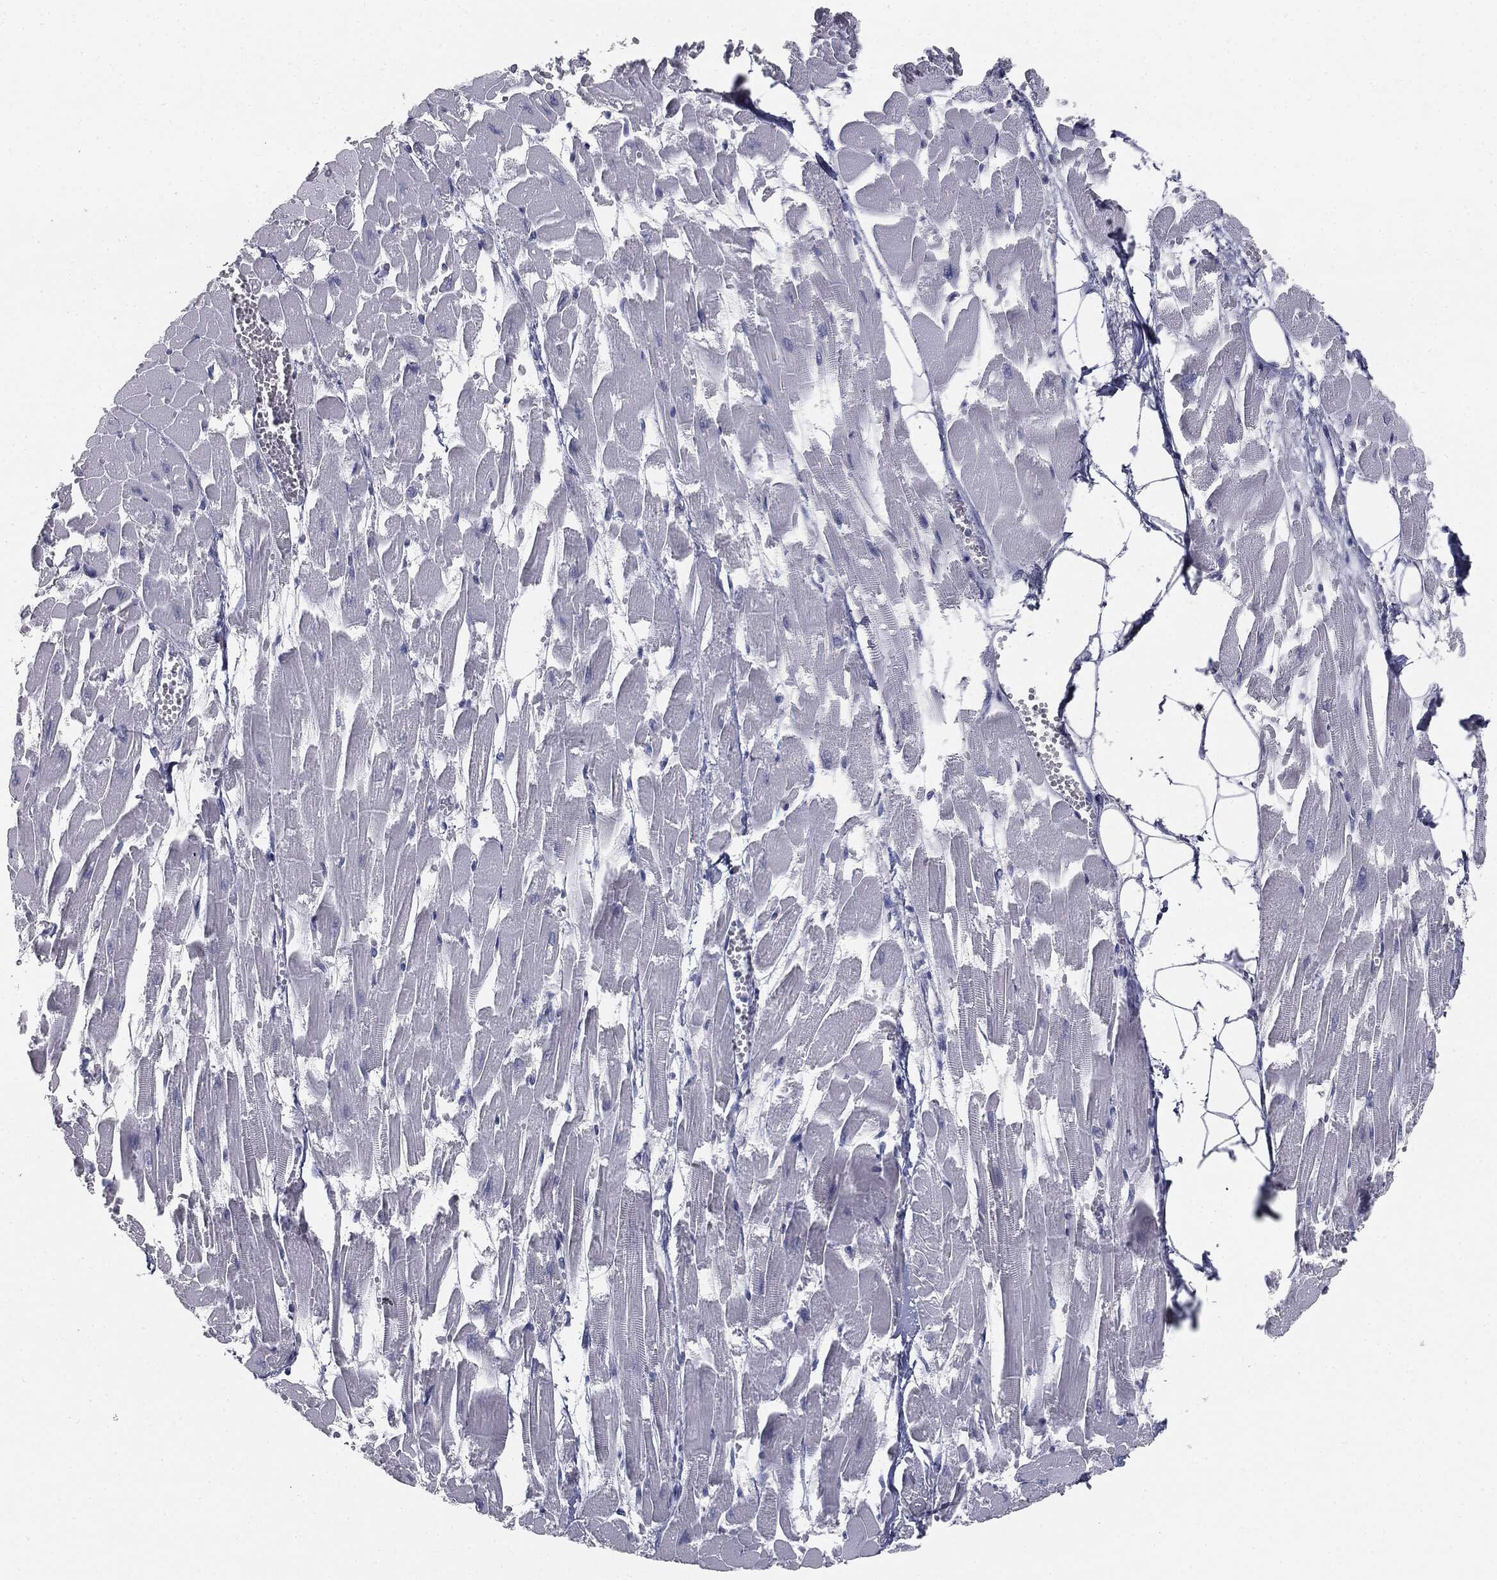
{"staining": {"intensity": "negative", "quantity": "none", "location": "none"}, "tissue": "heart muscle", "cell_type": "Cardiomyocytes", "image_type": "normal", "snomed": [{"axis": "morphology", "description": "Normal tissue, NOS"}, {"axis": "topography", "description": "Heart"}], "caption": "DAB immunohistochemical staining of unremarkable heart muscle reveals no significant expression in cardiomyocytes.", "gene": "MUC5AC", "patient": {"sex": "female", "age": 52}}